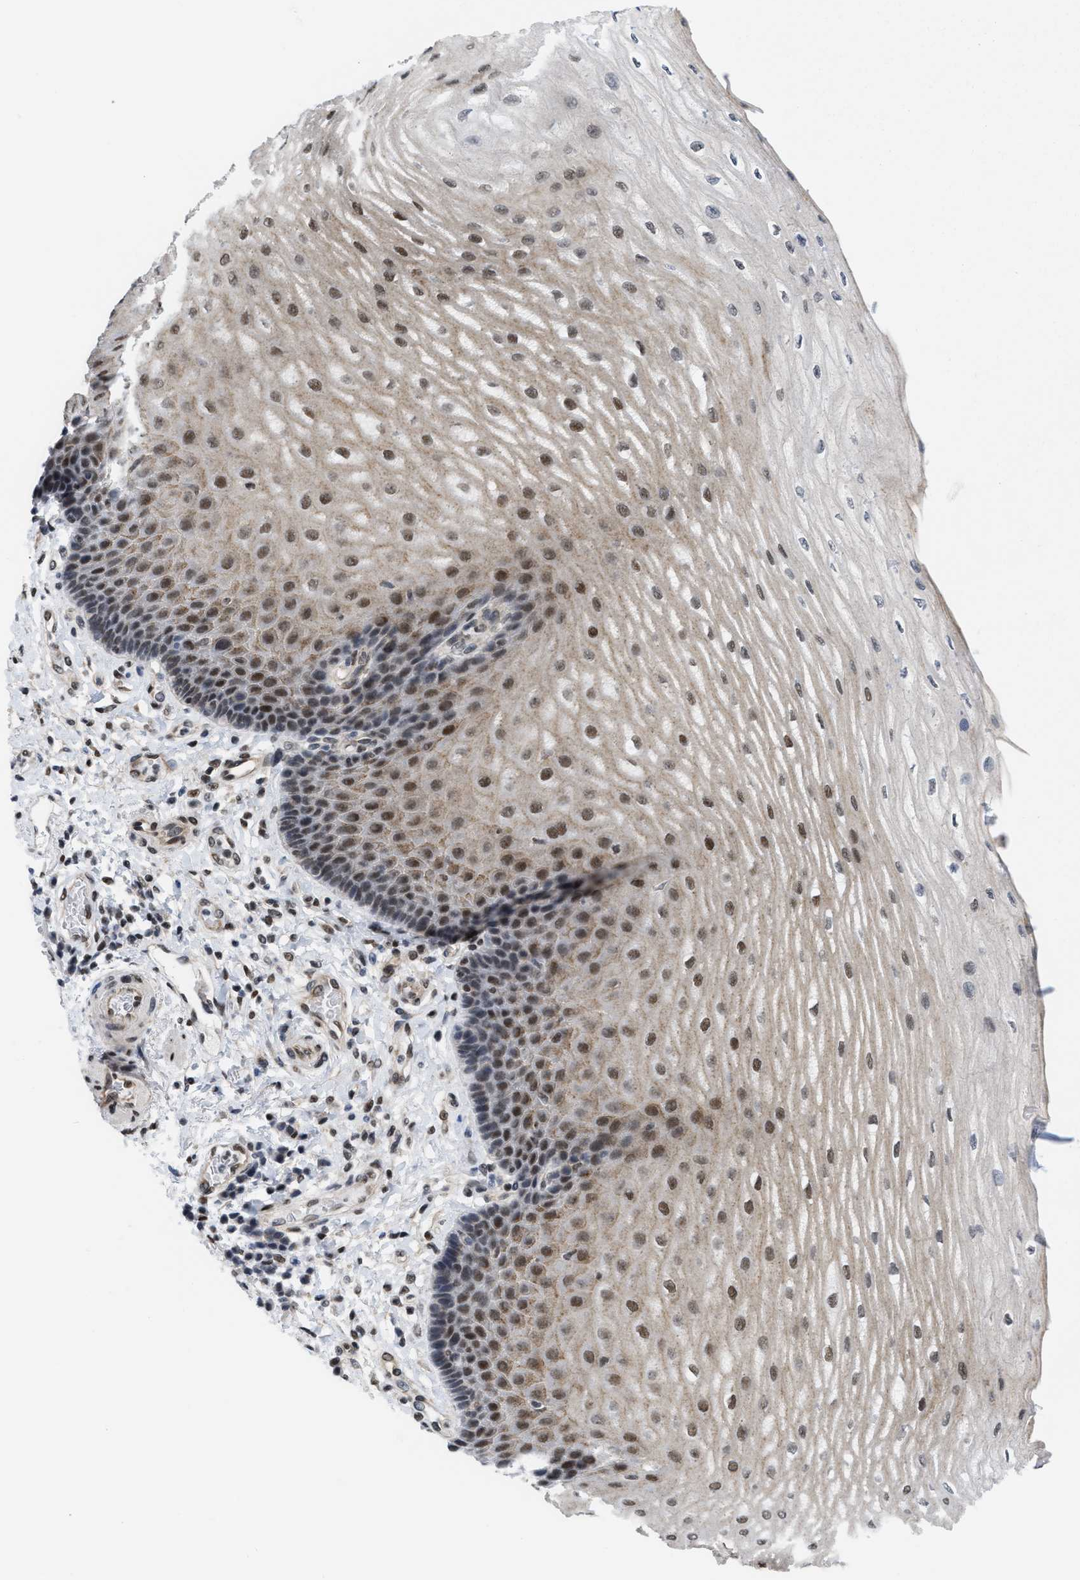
{"staining": {"intensity": "moderate", "quantity": "25%-75%", "location": "nuclear"}, "tissue": "esophagus", "cell_type": "Squamous epithelial cells", "image_type": "normal", "snomed": [{"axis": "morphology", "description": "Normal tissue, NOS"}, {"axis": "topography", "description": "Esophagus"}], "caption": "Squamous epithelial cells reveal medium levels of moderate nuclear expression in about 25%-75% of cells in unremarkable human esophagus. Using DAB (3,3'-diaminobenzidine) (brown) and hematoxylin (blue) stains, captured at high magnification using brightfield microscopy.", "gene": "MIER1", "patient": {"sex": "male", "age": 54}}